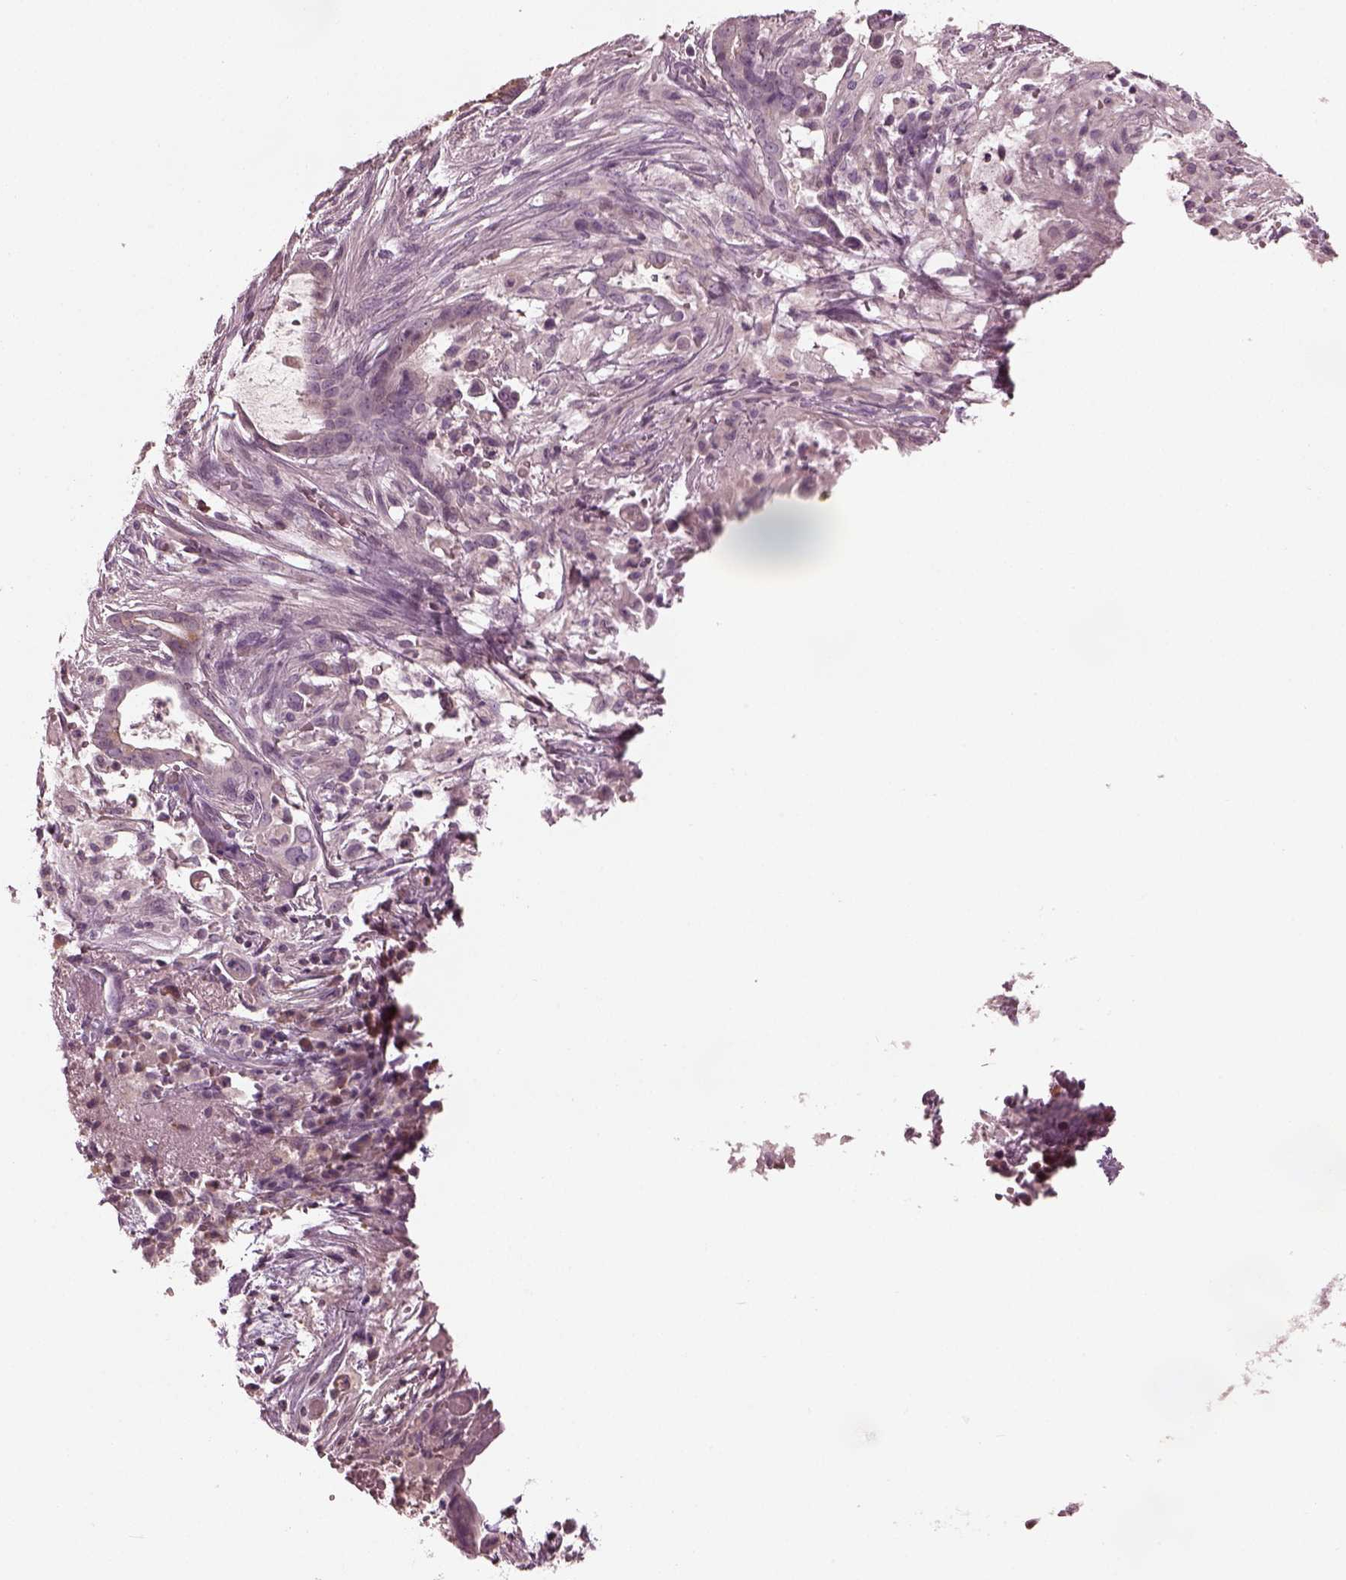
{"staining": {"intensity": "negative", "quantity": "none", "location": "none"}, "tissue": "pancreatic cancer", "cell_type": "Tumor cells", "image_type": "cancer", "snomed": [{"axis": "morphology", "description": "Adenocarcinoma, NOS"}, {"axis": "topography", "description": "Pancreas"}], "caption": "Immunohistochemistry (IHC) micrograph of neoplastic tissue: pancreatic cancer (adenocarcinoma) stained with DAB exhibits no significant protein positivity in tumor cells.", "gene": "MIA", "patient": {"sex": "male", "age": 61}}